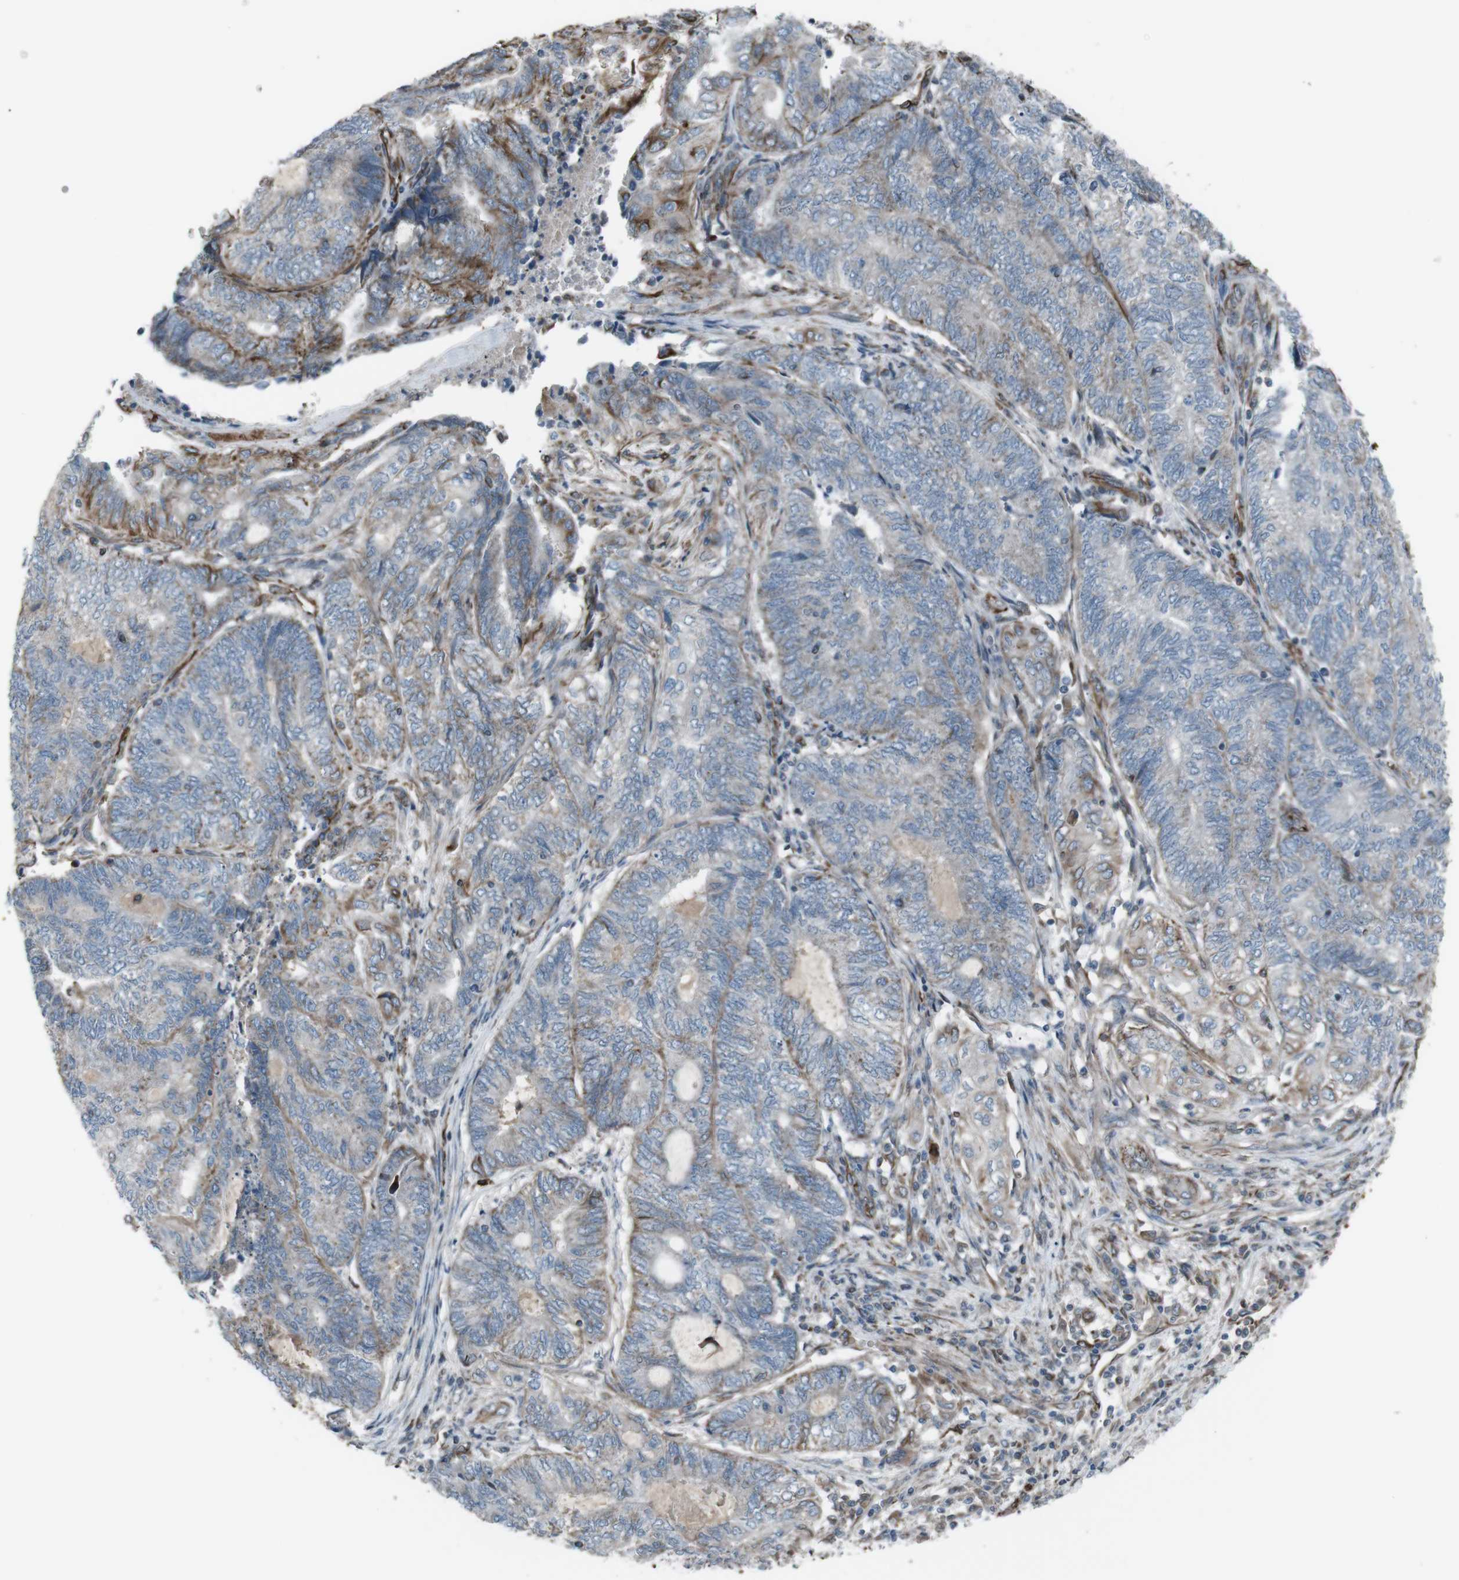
{"staining": {"intensity": "moderate", "quantity": "25%-75%", "location": "cytoplasmic/membranous"}, "tissue": "endometrial cancer", "cell_type": "Tumor cells", "image_type": "cancer", "snomed": [{"axis": "morphology", "description": "Adenocarcinoma, NOS"}, {"axis": "topography", "description": "Uterus"}, {"axis": "topography", "description": "Endometrium"}], "caption": "Endometrial cancer (adenocarcinoma) stained with a protein marker reveals moderate staining in tumor cells.", "gene": "TMEM141", "patient": {"sex": "female", "age": 70}}